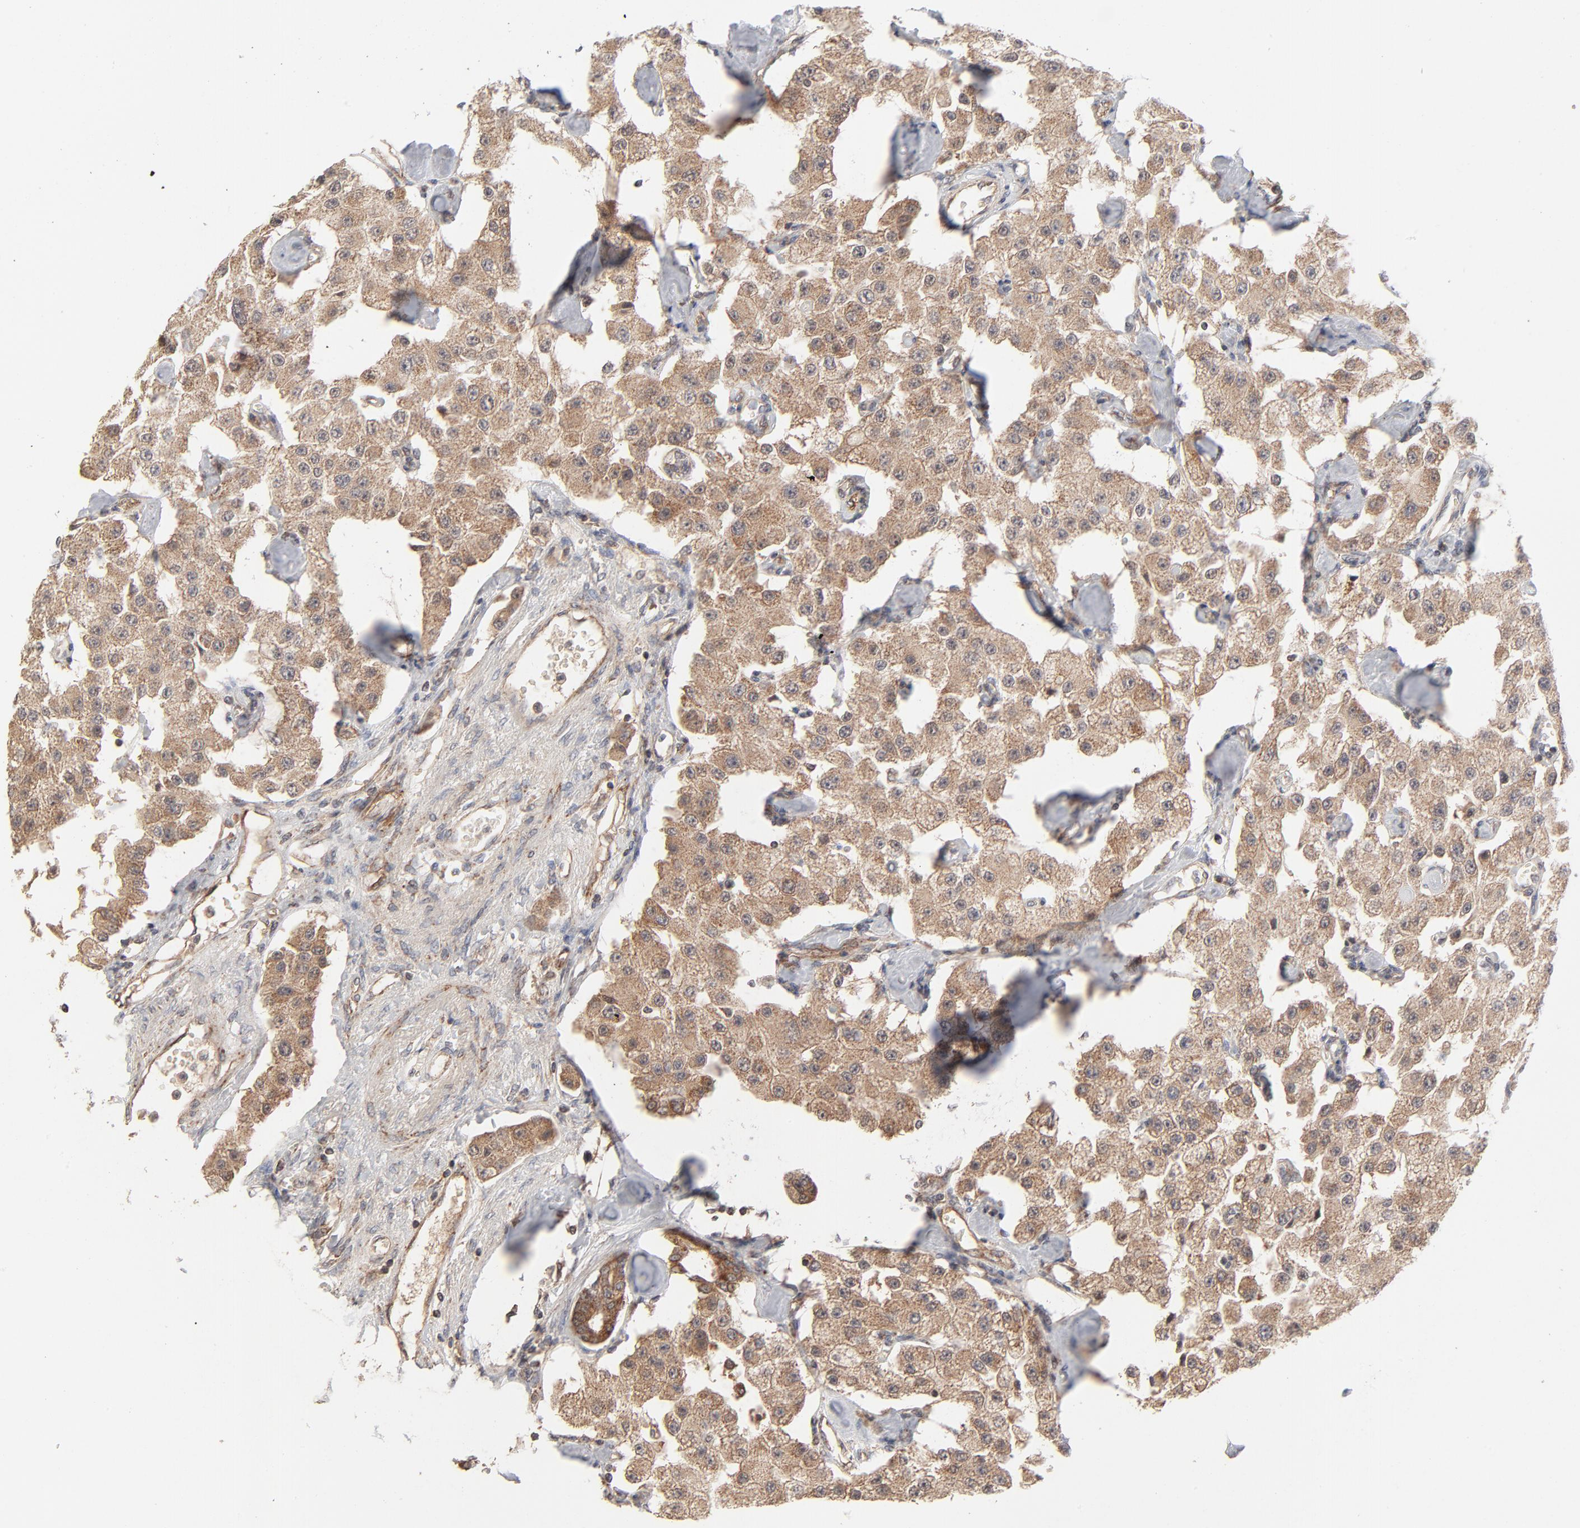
{"staining": {"intensity": "moderate", "quantity": ">75%", "location": "cytoplasmic/membranous"}, "tissue": "carcinoid", "cell_type": "Tumor cells", "image_type": "cancer", "snomed": [{"axis": "morphology", "description": "Carcinoid, malignant, NOS"}, {"axis": "topography", "description": "Pancreas"}], "caption": "Immunohistochemical staining of carcinoid exhibits medium levels of moderate cytoplasmic/membranous positivity in about >75% of tumor cells.", "gene": "ABLIM3", "patient": {"sex": "male", "age": 41}}